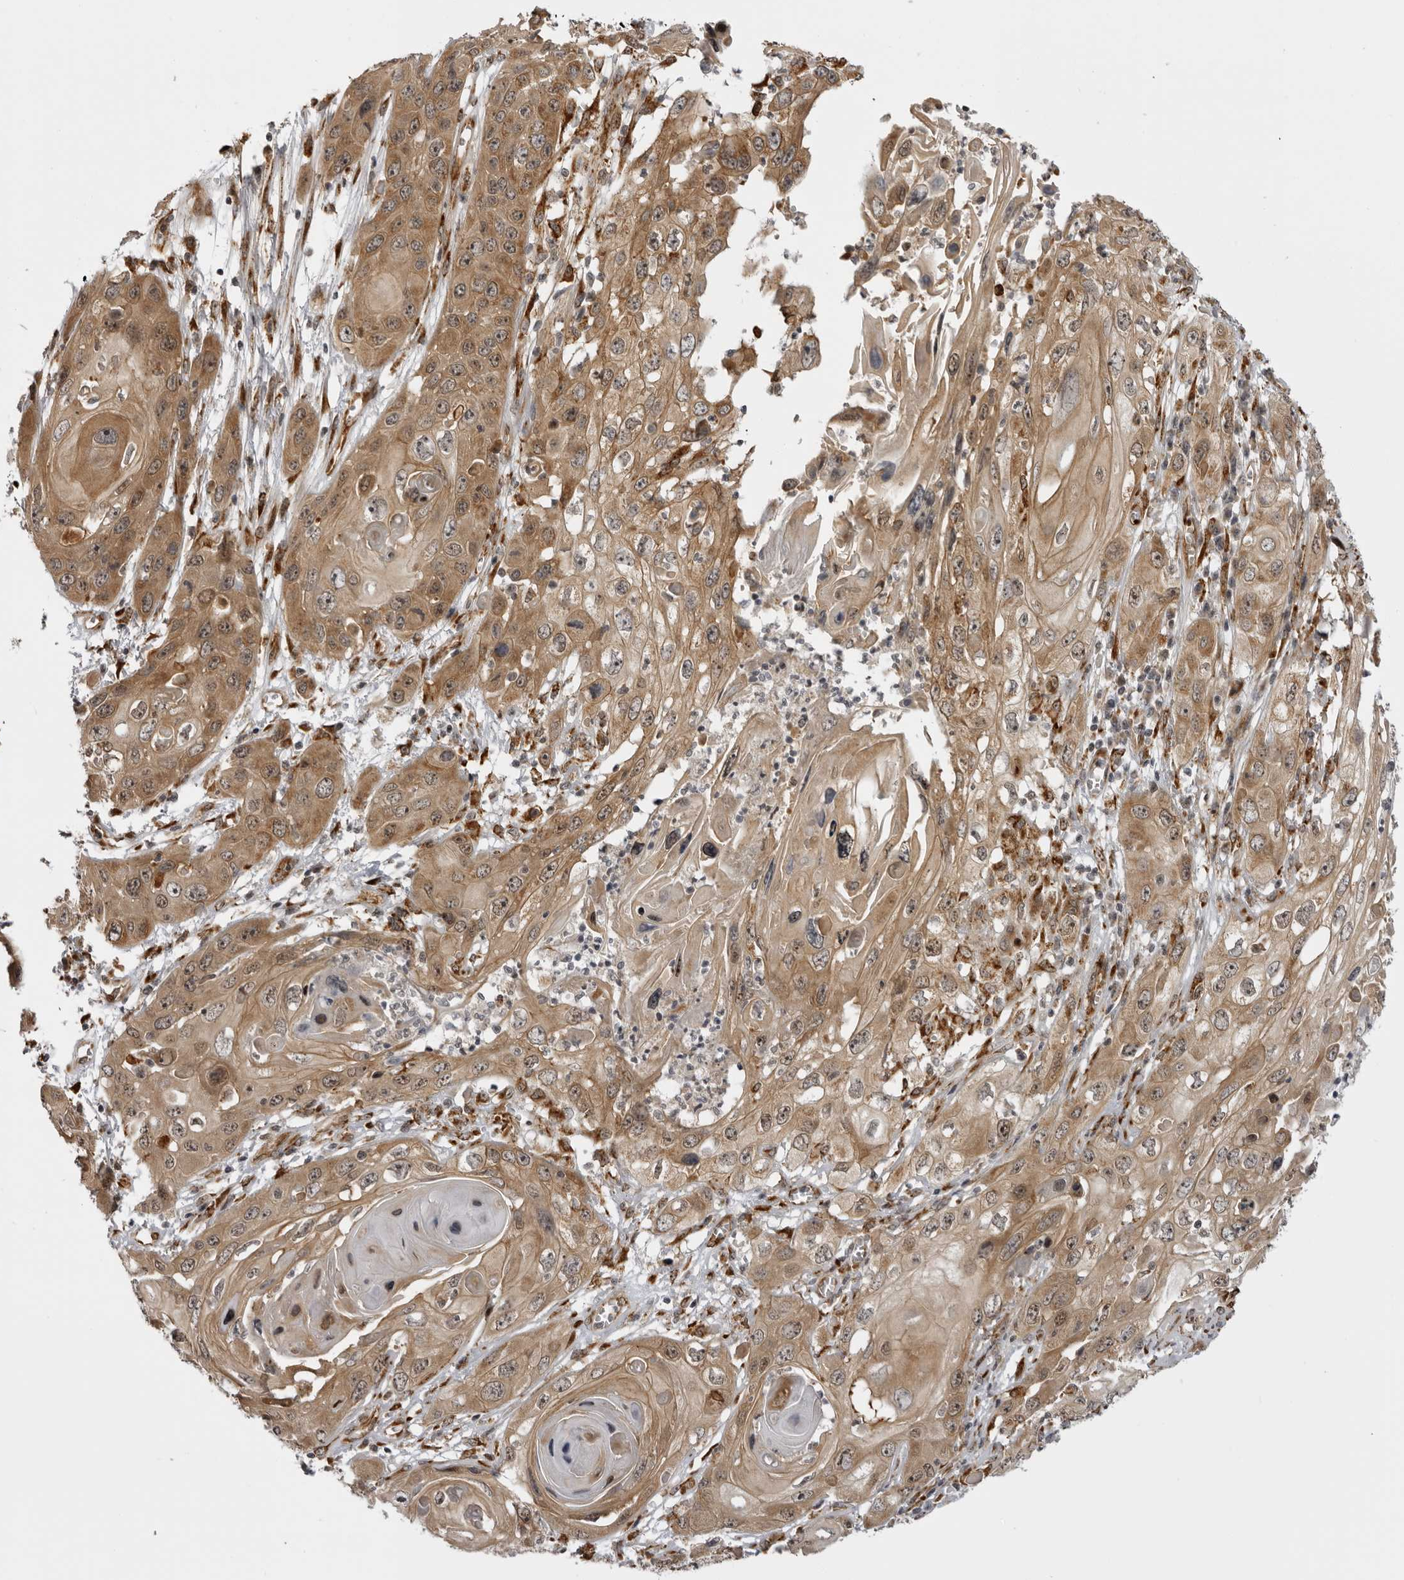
{"staining": {"intensity": "moderate", "quantity": ">75%", "location": "cytoplasmic/membranous,nuclear"}, "tissue": "skin cancer", "cell_type": "Tumor cells", "image_type": "cancer", "snomed": [{"axis": "morphology", "description": "Squamous cell carcinoma, NOS"}, {"axis": "topography", "description": "Skin"}], "caption": "Skin cancer (squamous cell carcinoma) stained with DAB (3,3'-diaminobenzidine) immunohistochemistry (IHC) exhibits medium levels of moderate cytoplasmic/membranous and nuclear expression in approximately >75% of tumor cells.", "gene": "DNAH14", "patient": {"sex": "male", "age": 55}}